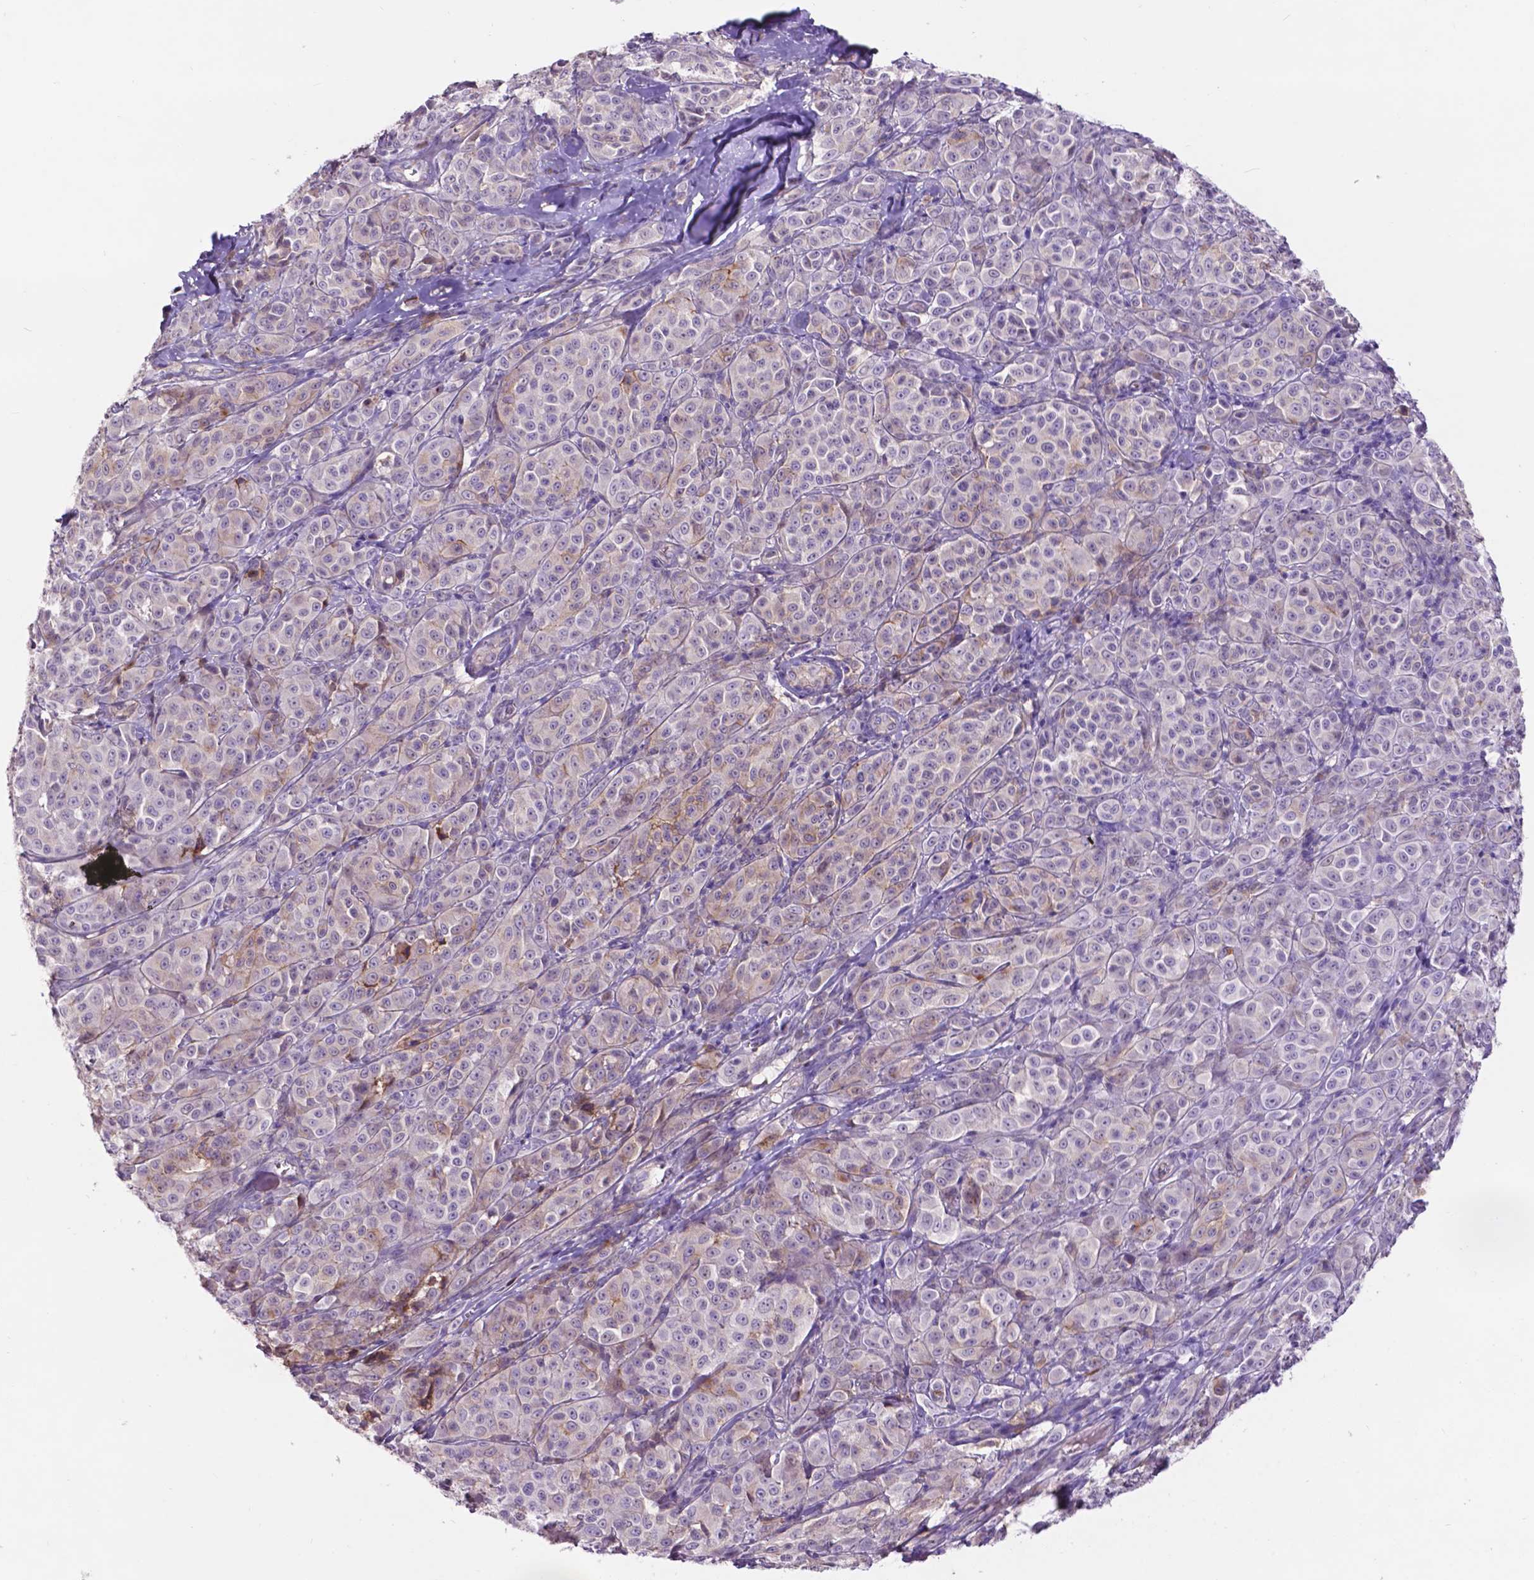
{"staining": {"intensity": "negative", "quantity": "none", "location": "none"}, "tissue": "melanoma", "cell_type": "Tumor cells", "image_type": "cancer", "snomed": [{"axis": "morphology", "description": "Malignant melanoma, NOS"}, {"axis": "topography", "description": "Skin"}], "caption": "An immunohistochemistry (IHC) histopathology image of melanoma is shown. There is no staining in tumor cells of melanoma.", "gene": "PLSCR1", "patient": {"sex": "male", "age": 89}}